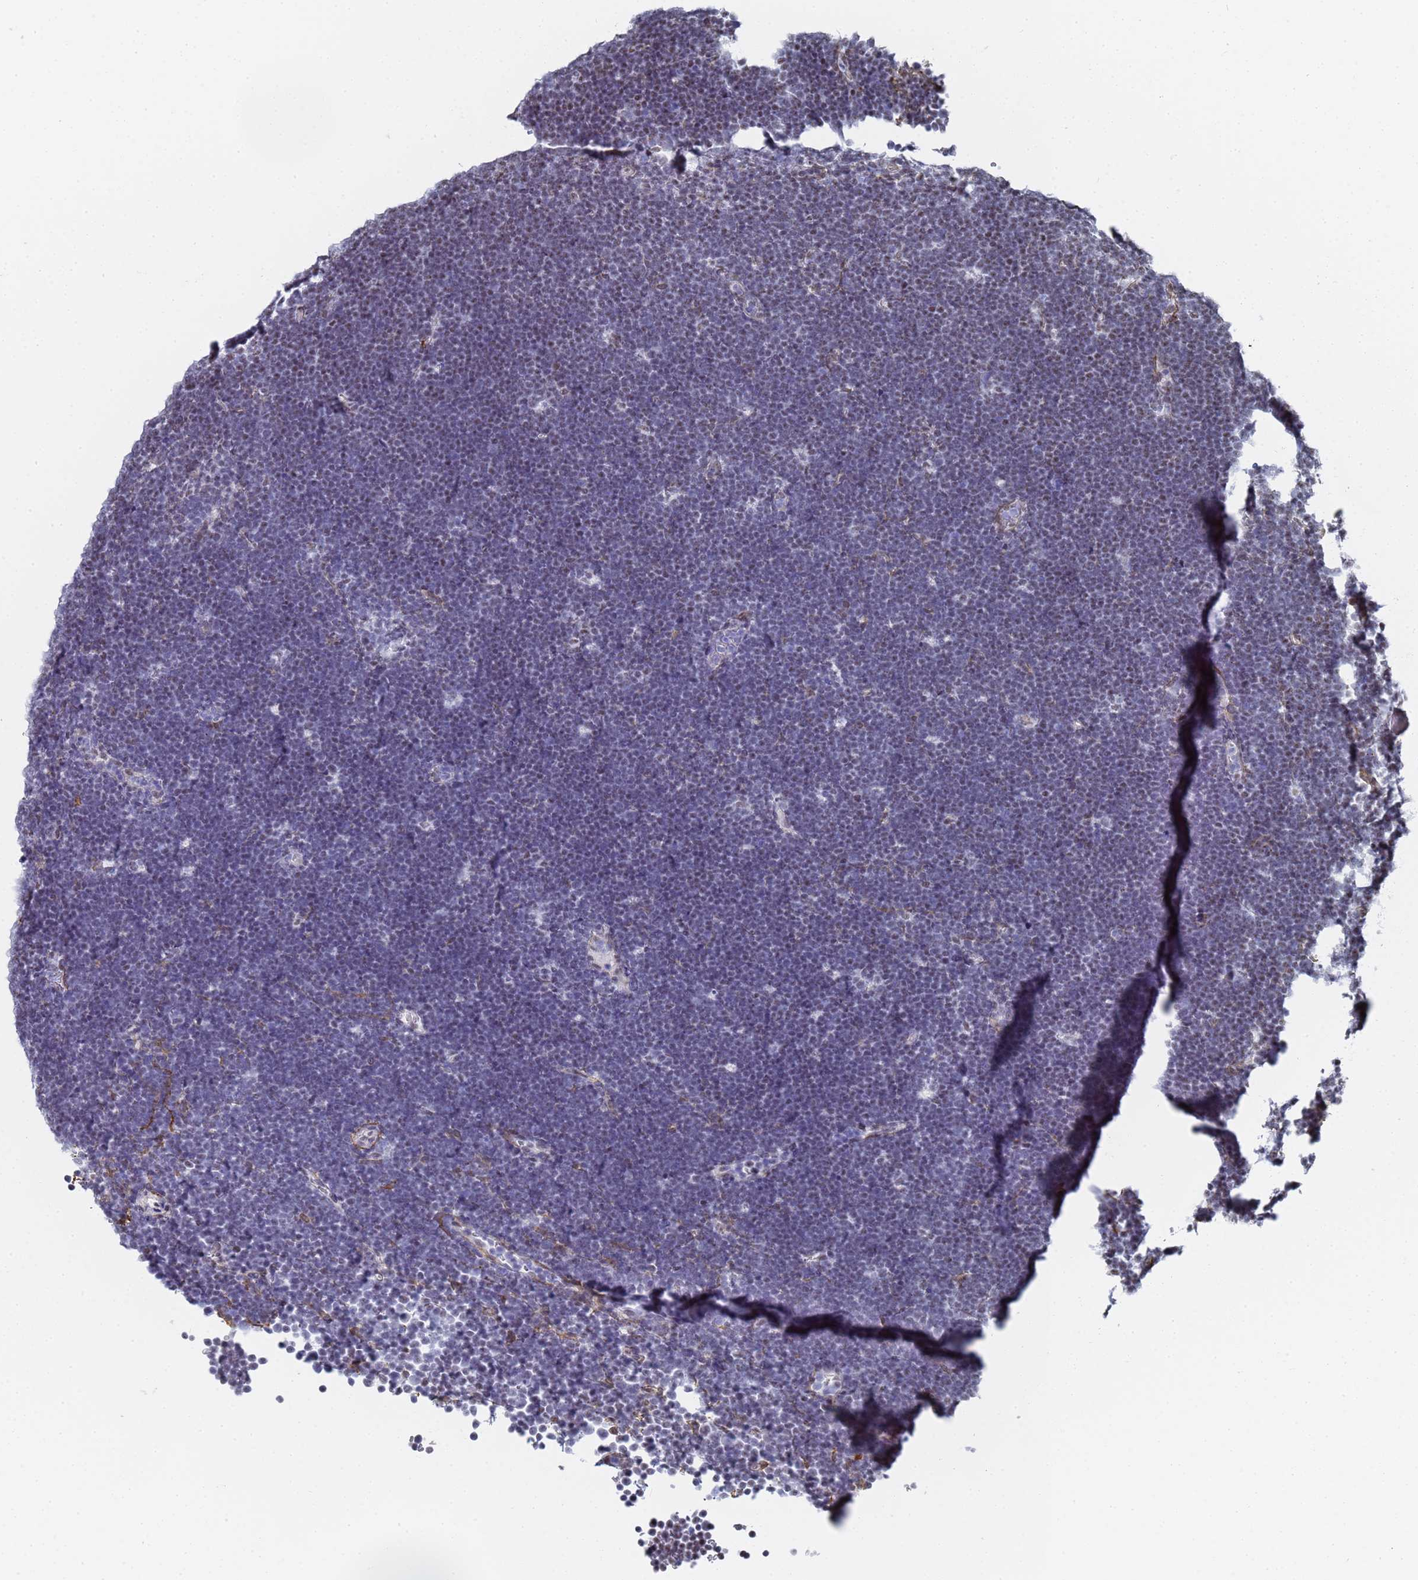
{"staining": {"intensity": "weak", "quantity": "<25%", "location": "nuclear"}, "tissue": "lymphoma", "cell_type": "Tumor cells", "image_type": "cancer", "snomed": [{"axis": "morphology", "description": "Malignant lymphoma, non-Hodgkin's type, High grade"}, {"axis": "topography", "description": "Lymph node"}], "caption": "Immunohistochemistry (IHC) of human malignant lymphoma, non-Hodgkin's type (high-grade) demonstrates no positivity in tumor cells.", "gene": "PRRT4", "patient": {"sex": "male", "age": 13}}